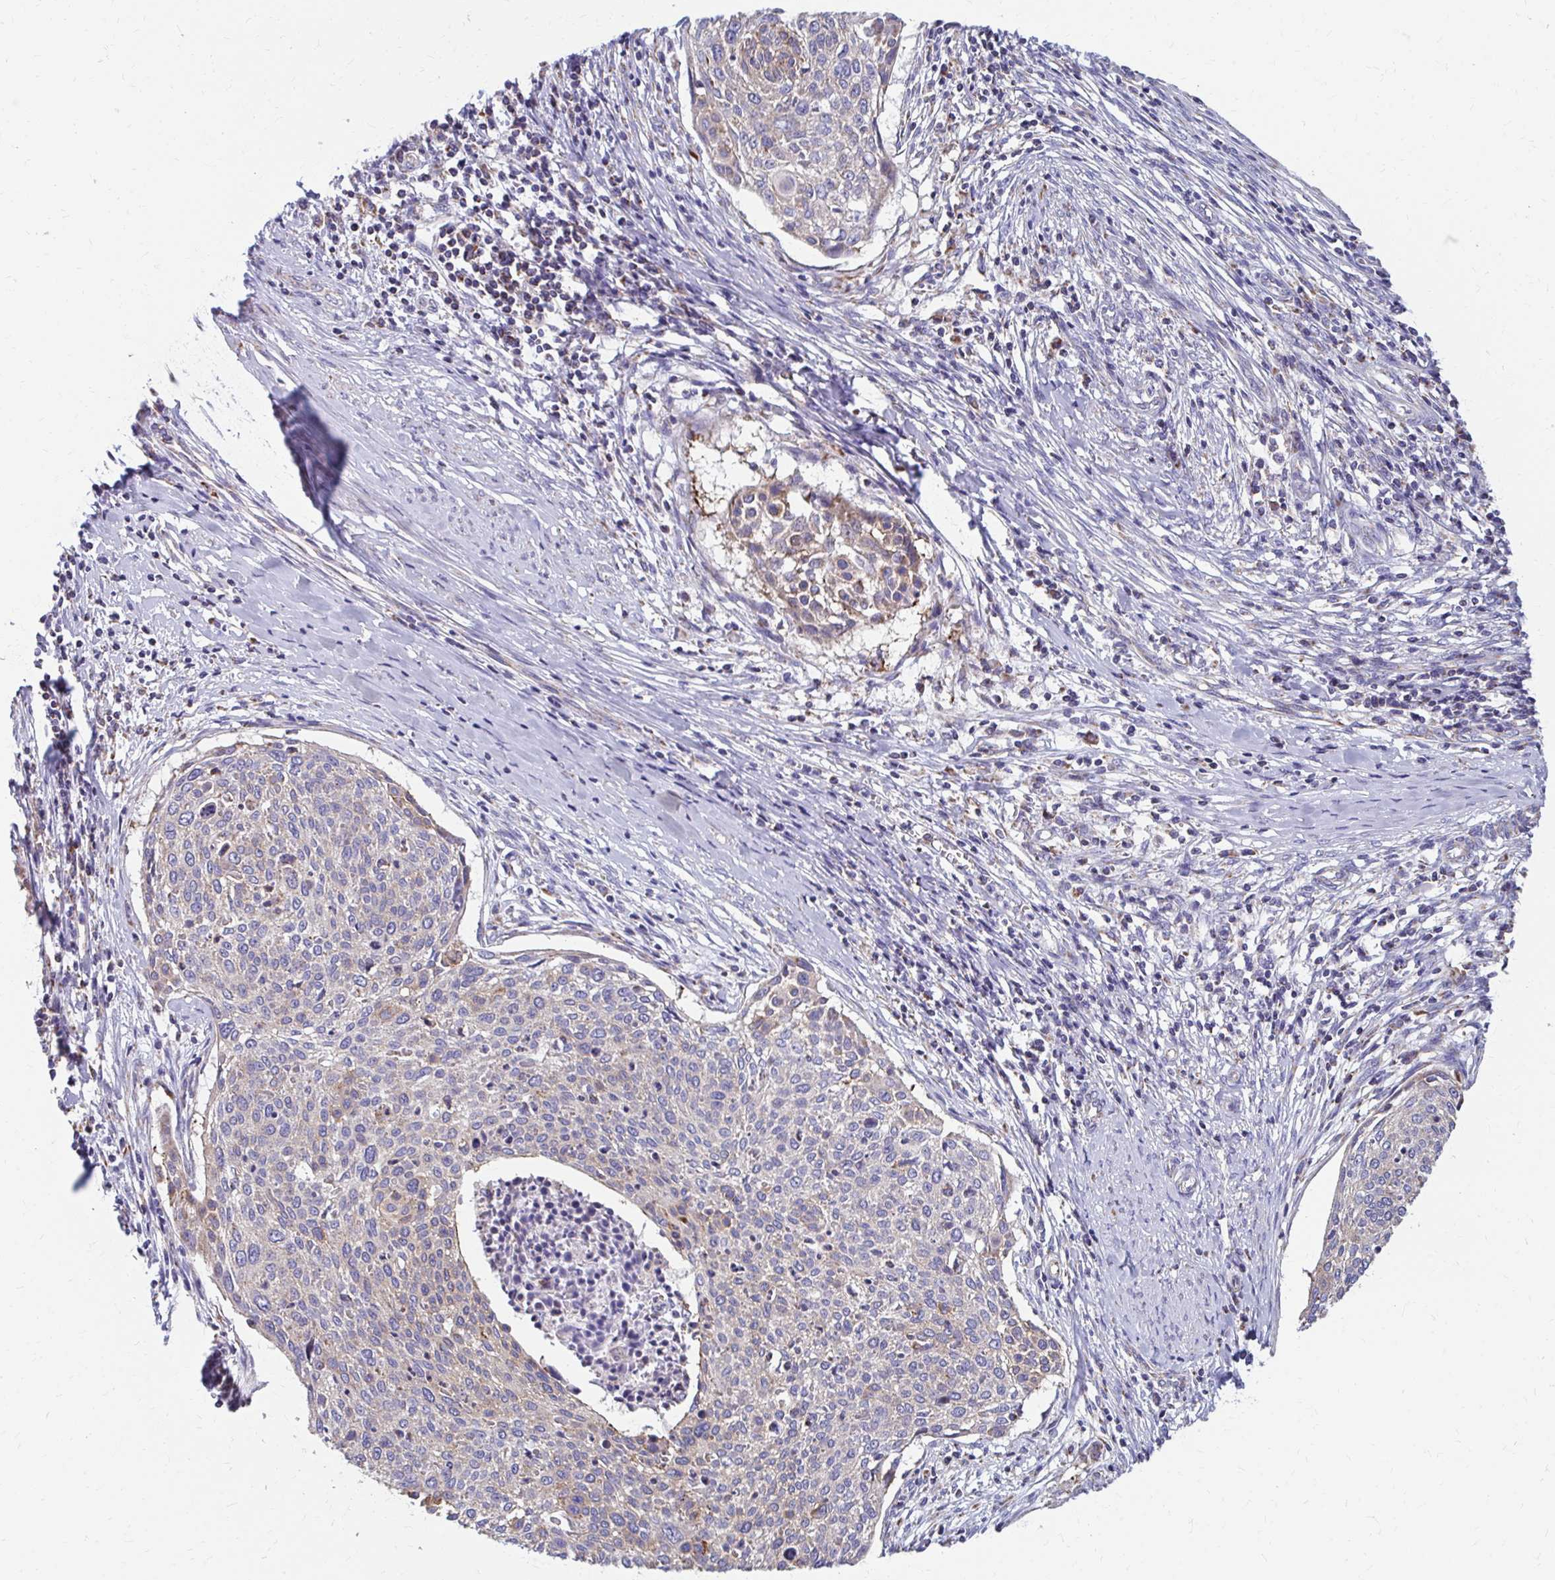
{"staining": {"intensity": "moderate", "quantity": "25%-75%", "location": "cytoplasmic/membranous"}, "tissue": "cervical cancer", "cell_type": "Tumor cells", "image_type": "cancer", "snomed": [{"axis": "morphology", "description": "Squamous cell carcinoma, NOS"}, {"axis": "topography", "description": "Cervix"}], "caption": "An immunohistochemistry photomicrograph of tumor tissue is shown. Protein staining in brown shows moderate cytoplasmic/membranous positivity in cervical cancer within tumor cells.", "gene": "RCC1L", "patient": {"sex": "female", "age": 49}}